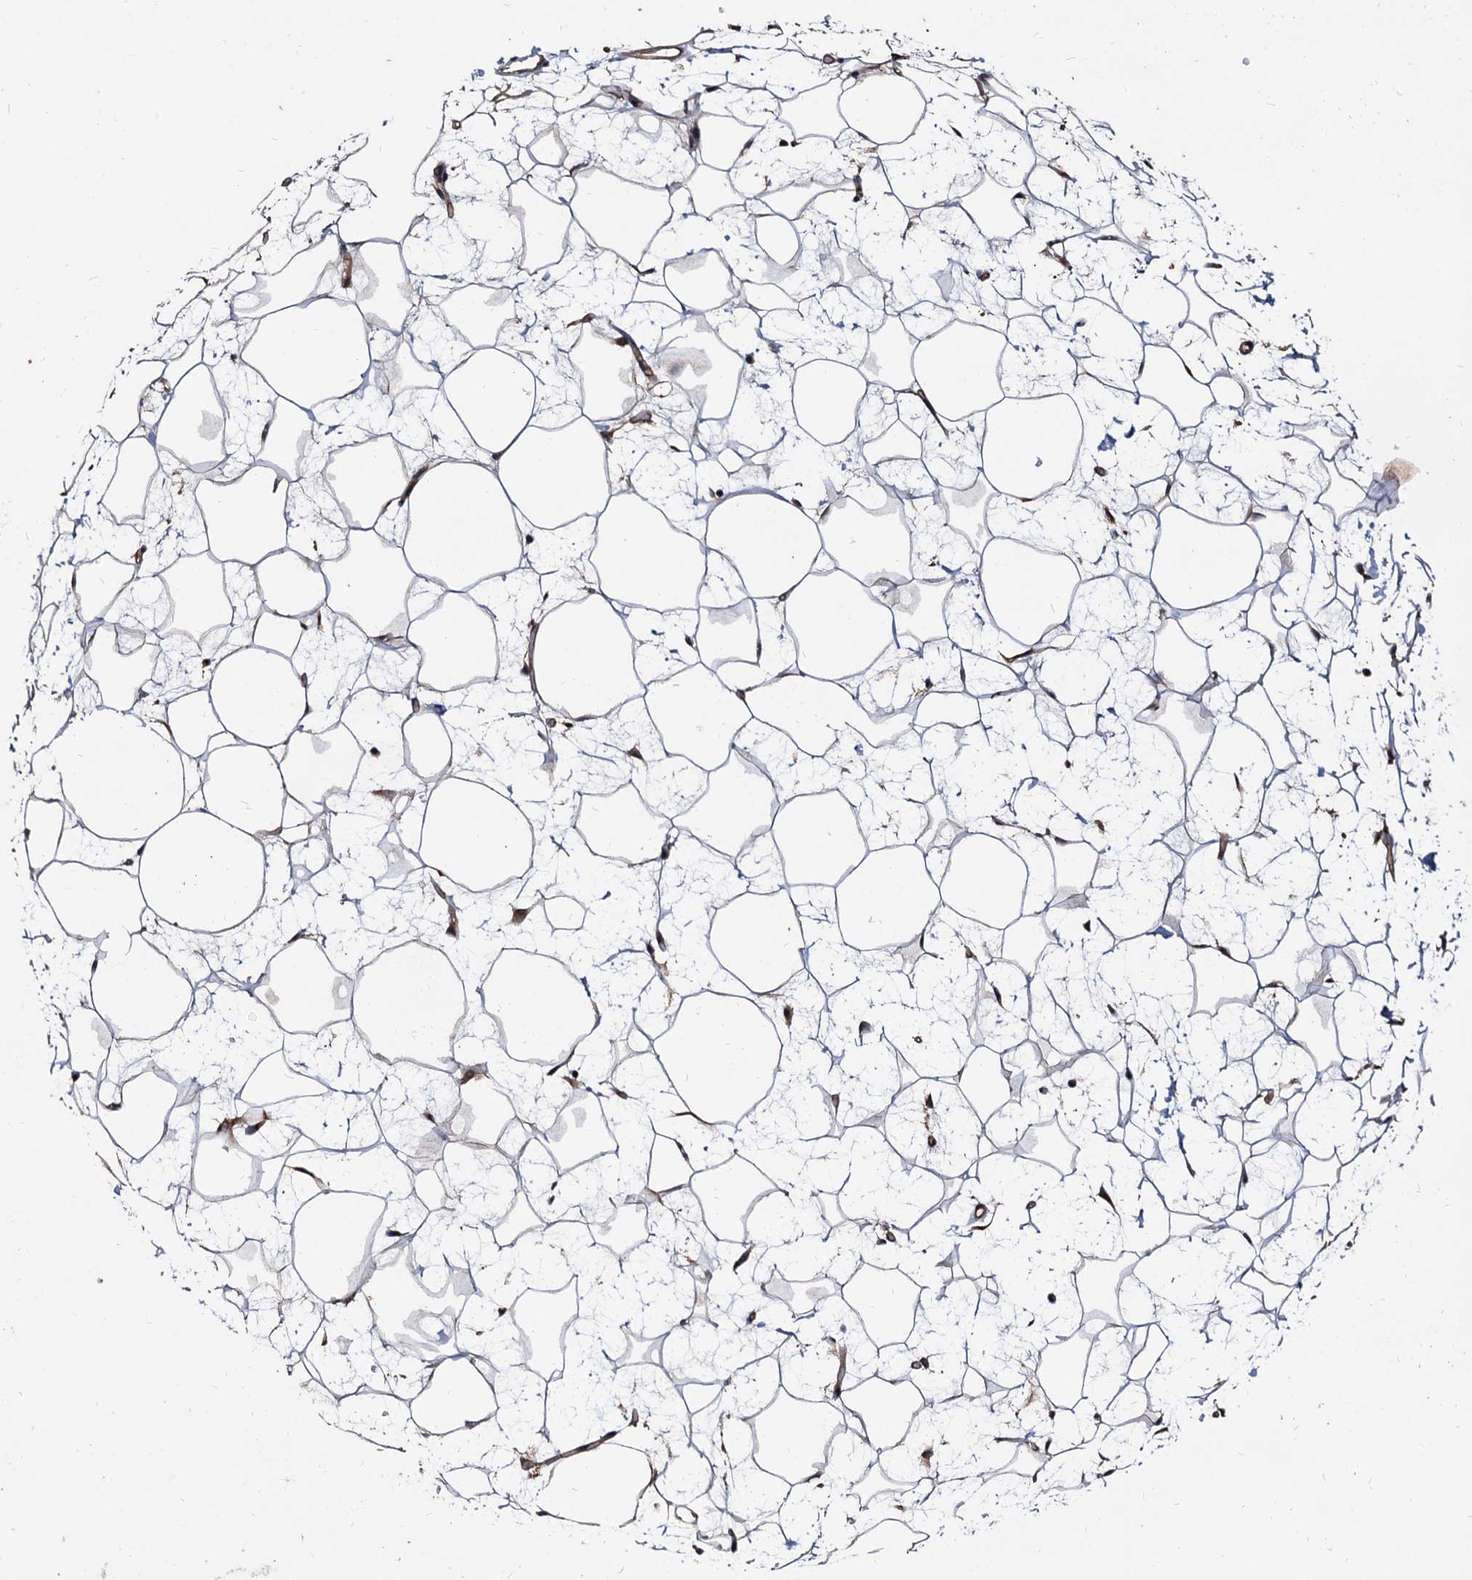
{"staining": {"intensity": "moderate", "quantity": ">75%", "location": "cytoplasmic/membranous,nuclear"}, "tissue": "adipose tissue", "cell_type": "Adipocytes", "image_type": "normal", "snomed": [{"axis": "morphology", "description": "Normal tissue, NOS"}, {"axis": "topography", "description": "Breast"}], "caption": "A medium amount of moderate cytoplasmic/membranous,nuclear expression is present in approximately >75% of adipocytes in unremarkable adipose tissue.", "gene": "WWC3", "patient": {"sex": "female", "age": 26}}